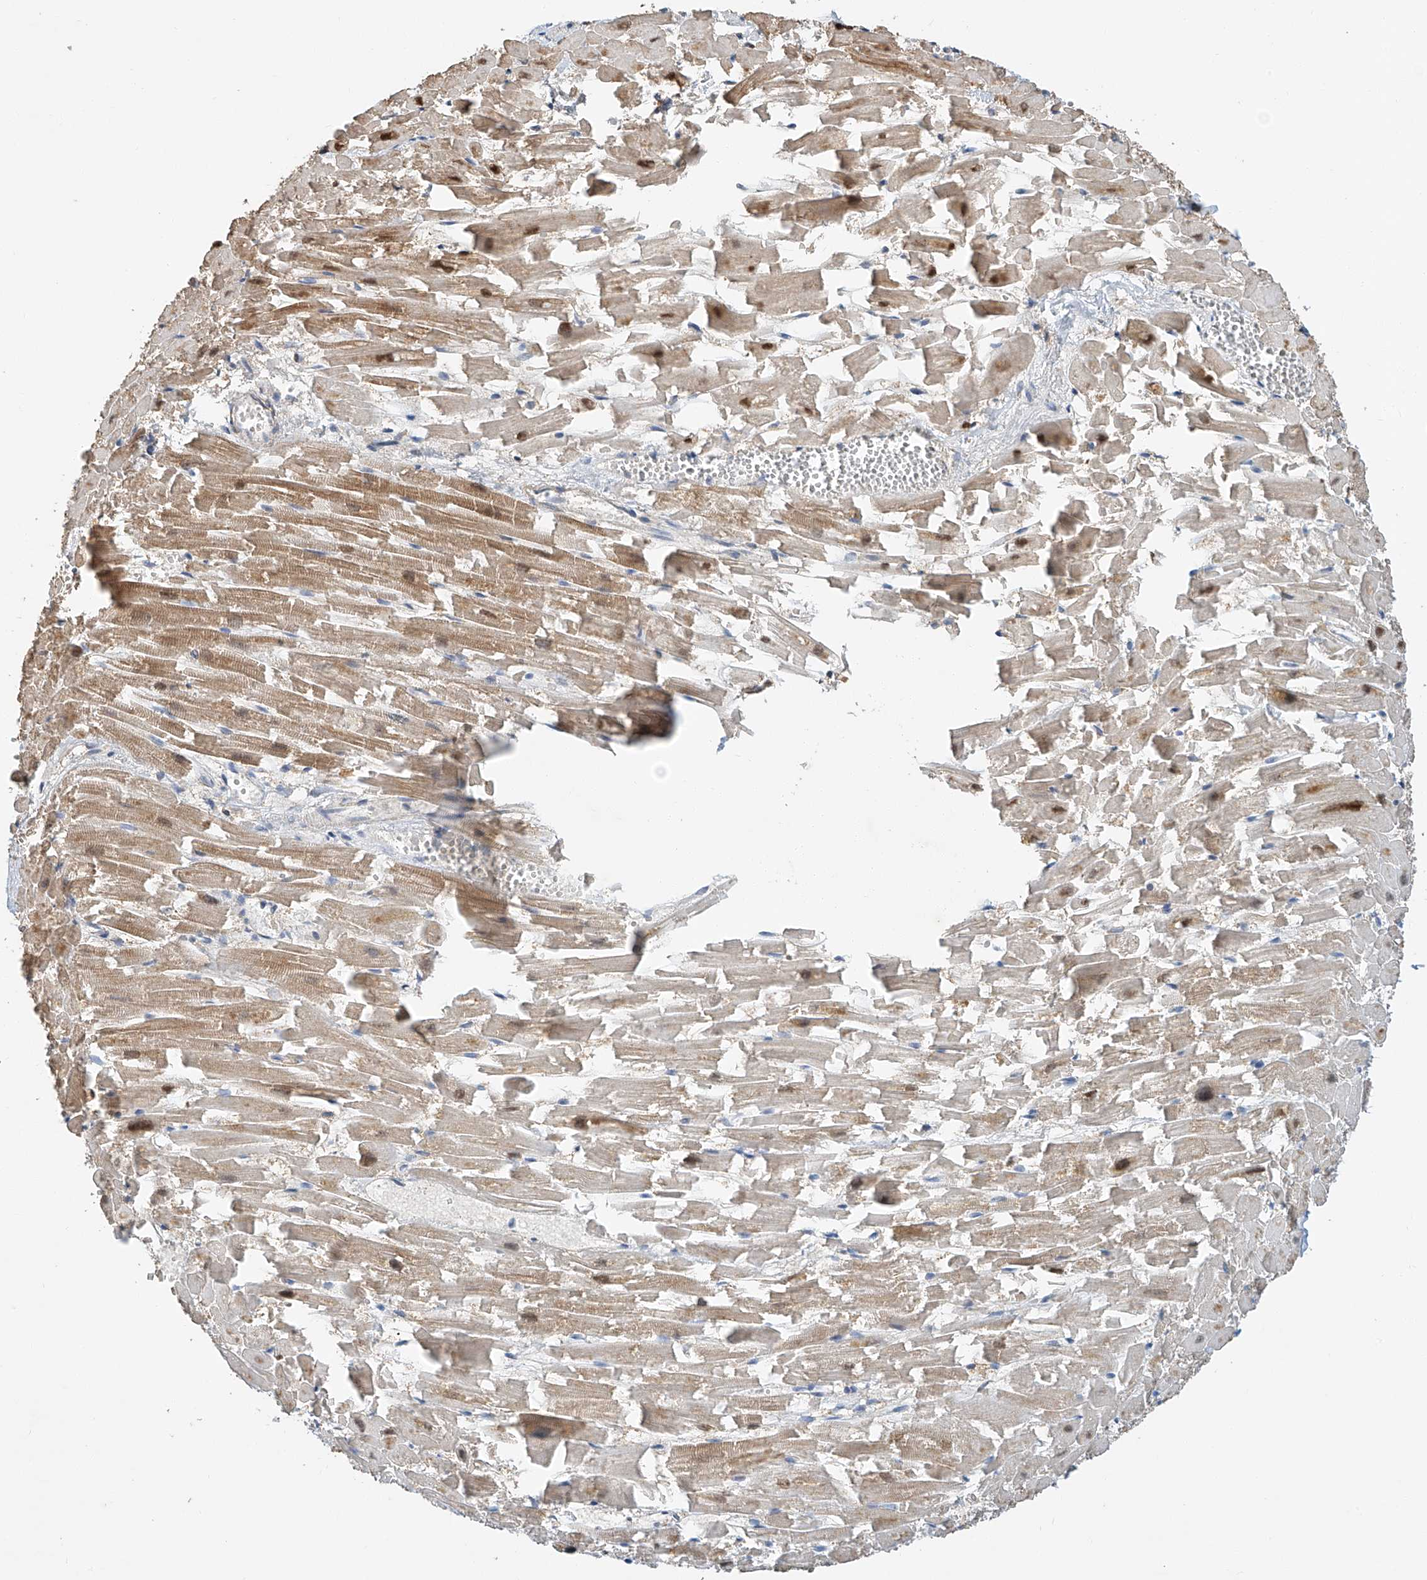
{"staining": {"intensity": "strong", "quantity": "25%-75%", "location": "cytoplasmic/membranous,nuclear"}, "tissue": "heart muscle", "cell_type": "Cardiomyocytes", "image_type": "normal", "snomed": [{"axis": "morphology", "description": "Normal tissue, NOS"}, {"axis": "topography", "description": "Heart"}], "caption": "This micrograph exhibits benign heart muscle stained with immunohistochemistry to label a protein in brown. The cytoplasmic/membranous,nuclear of cardiomyocytes show strong positivity for the protein. Nuclei are counter-stained blue.", "gene": "CTDP1", "patient": {"sex": "female", "age": 64}}